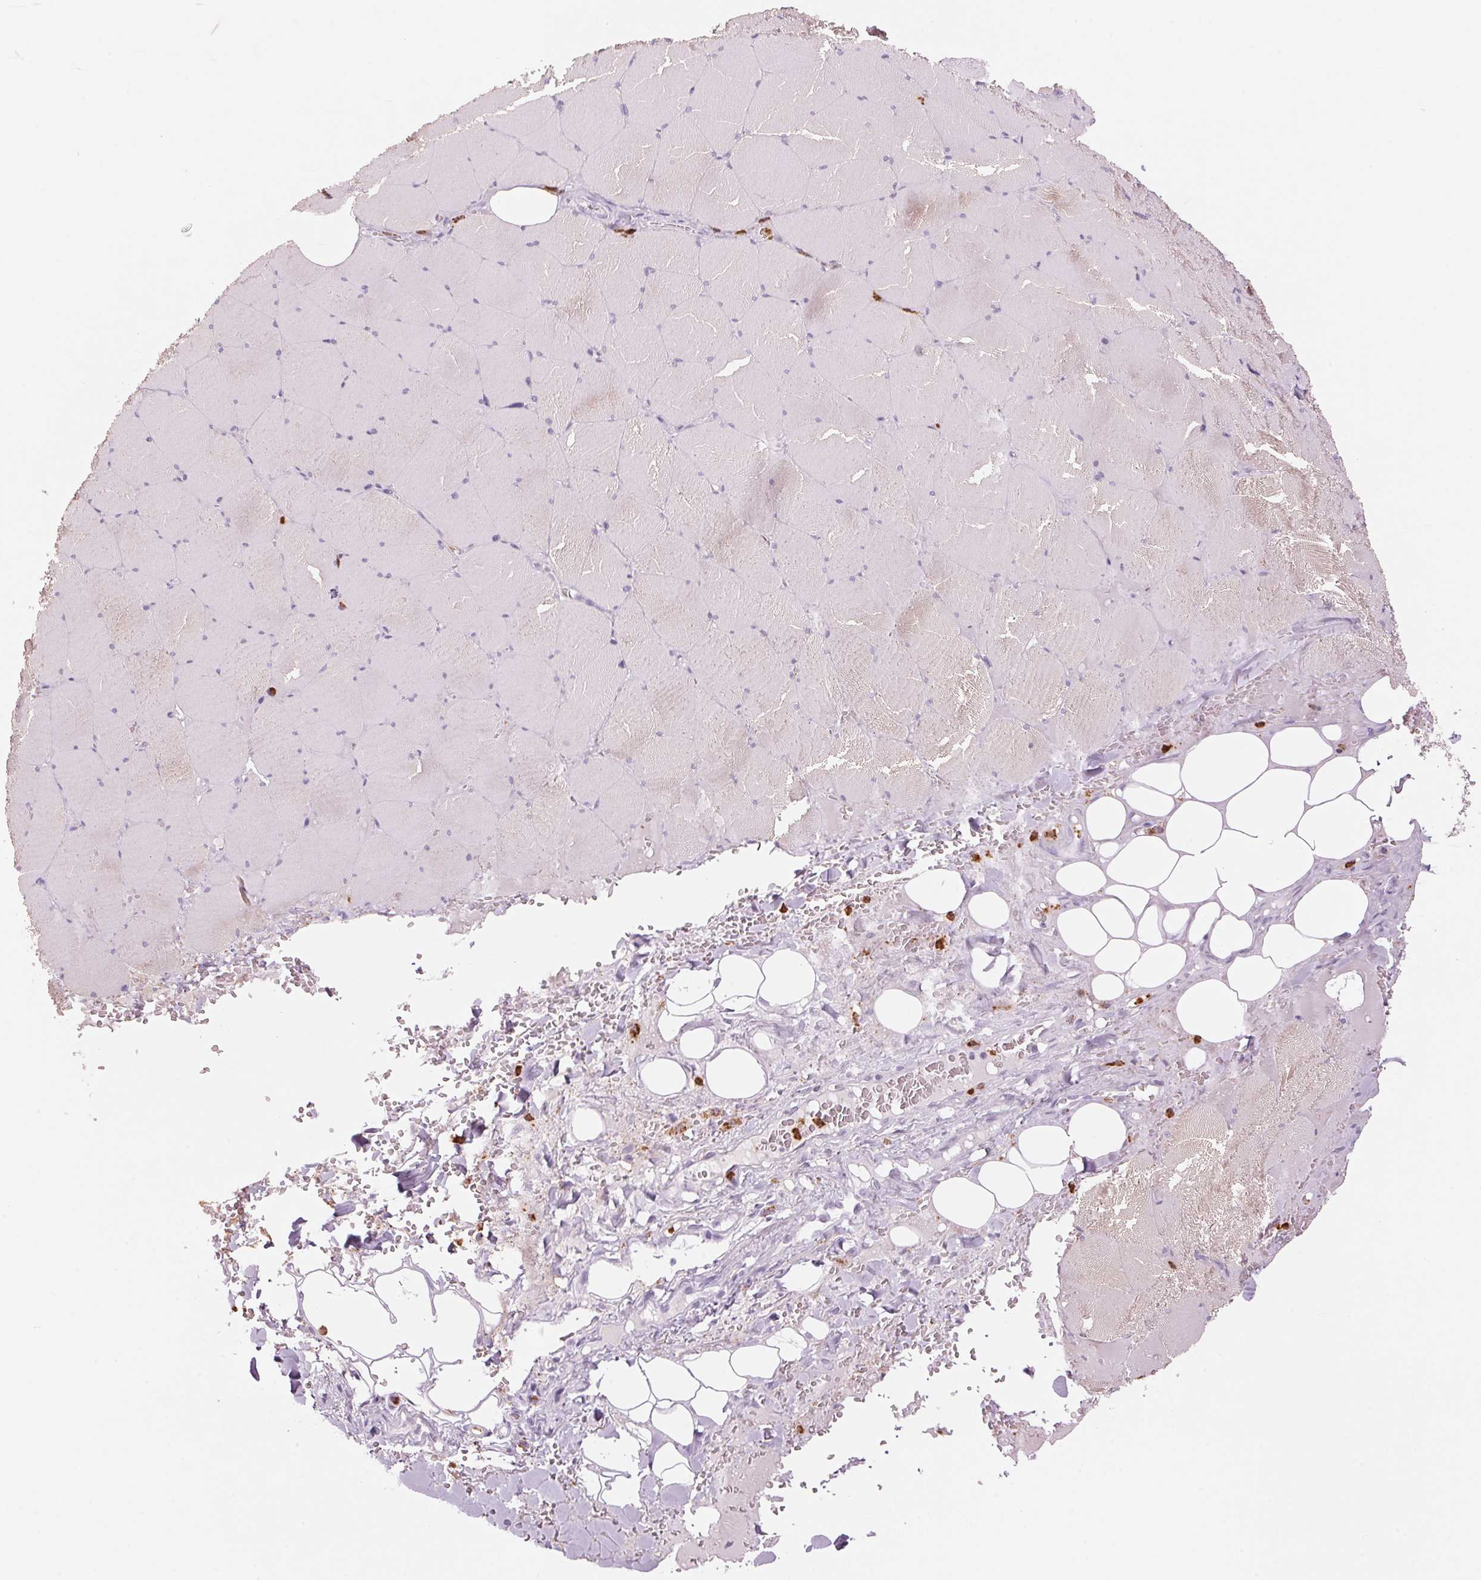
{"staining": {"intensity": "negative", "quantity": "none", "location": "none"}, "tissue": "skeletal muscle", "cell_type": "Myocytes", "image_type": "normal", "snomed": [{"axis": "morphology", "description": "Normal tissue, NOS"}, {"axis": "topography", "description": "Skeletal muscle"}, {"axis": "topography", "description": "Head-Neck"}], "caption": "This is an immunohistochemistry (IHC) micrograph of benign human skeletal muscle. There is no staining in myocytes.", "gene": "KLK7", "patient": {"sex": "male", "age": 66}}